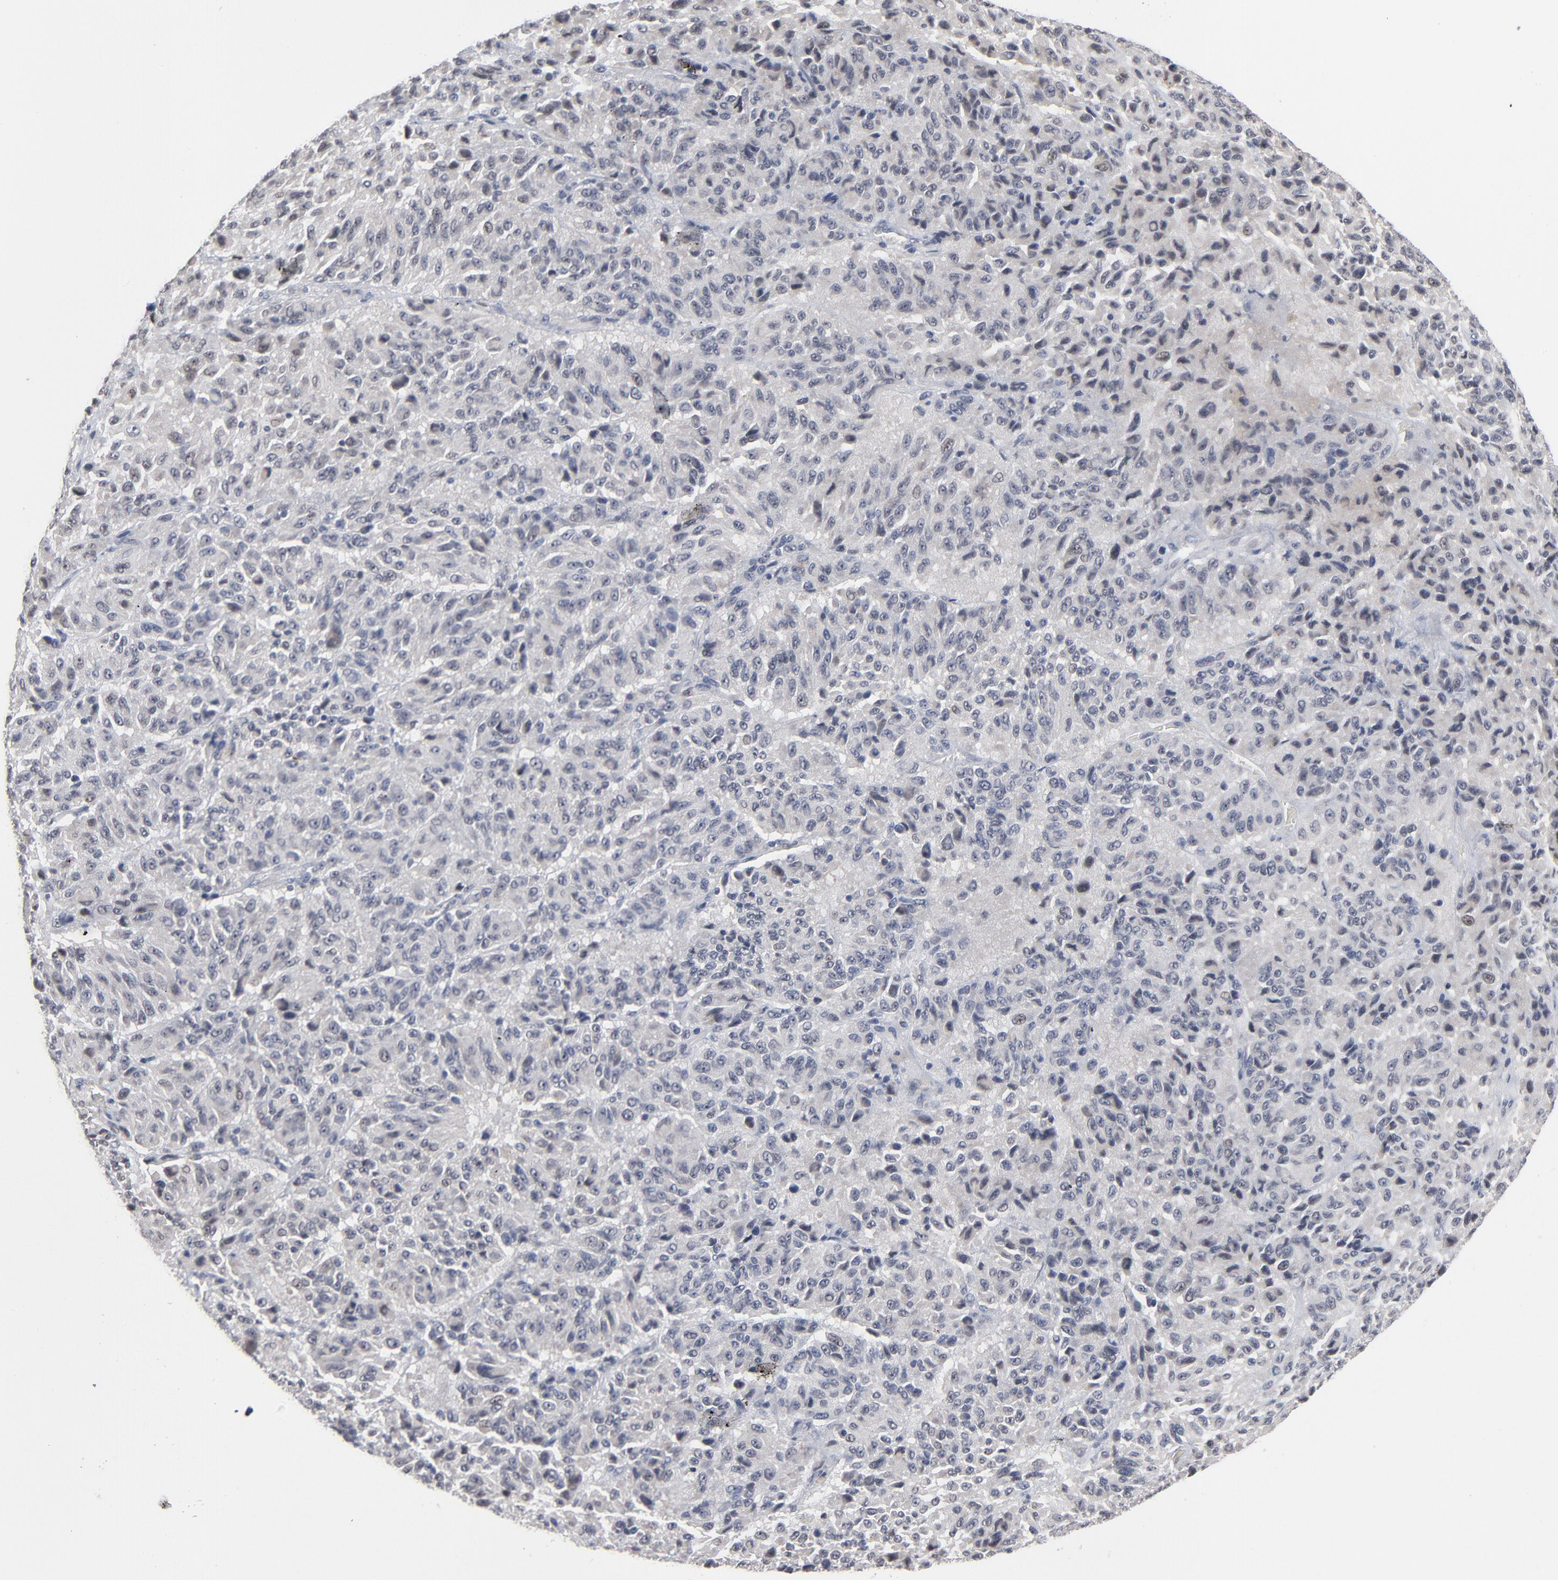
{"staining": {"intensity": "negative", "quantity": "none", "location": "none"}, "tissue": "melanoma", "cell_type": "Tumor cells", "image_type": "cancer", "snomed": [{"axis": "morphology", "description": "Malignant melanoma, Metastatic site"}, {"axis": "topography", "description": "Lung"}], "caption": "DAB (3,3'-diaminobenzidine) immunohistochemical staining of malignant melanoma (metastatic site) displays no significant expression in tumor cells.", "gene": "FOXN2", "patient": {"sex": "male", "age": 64}}